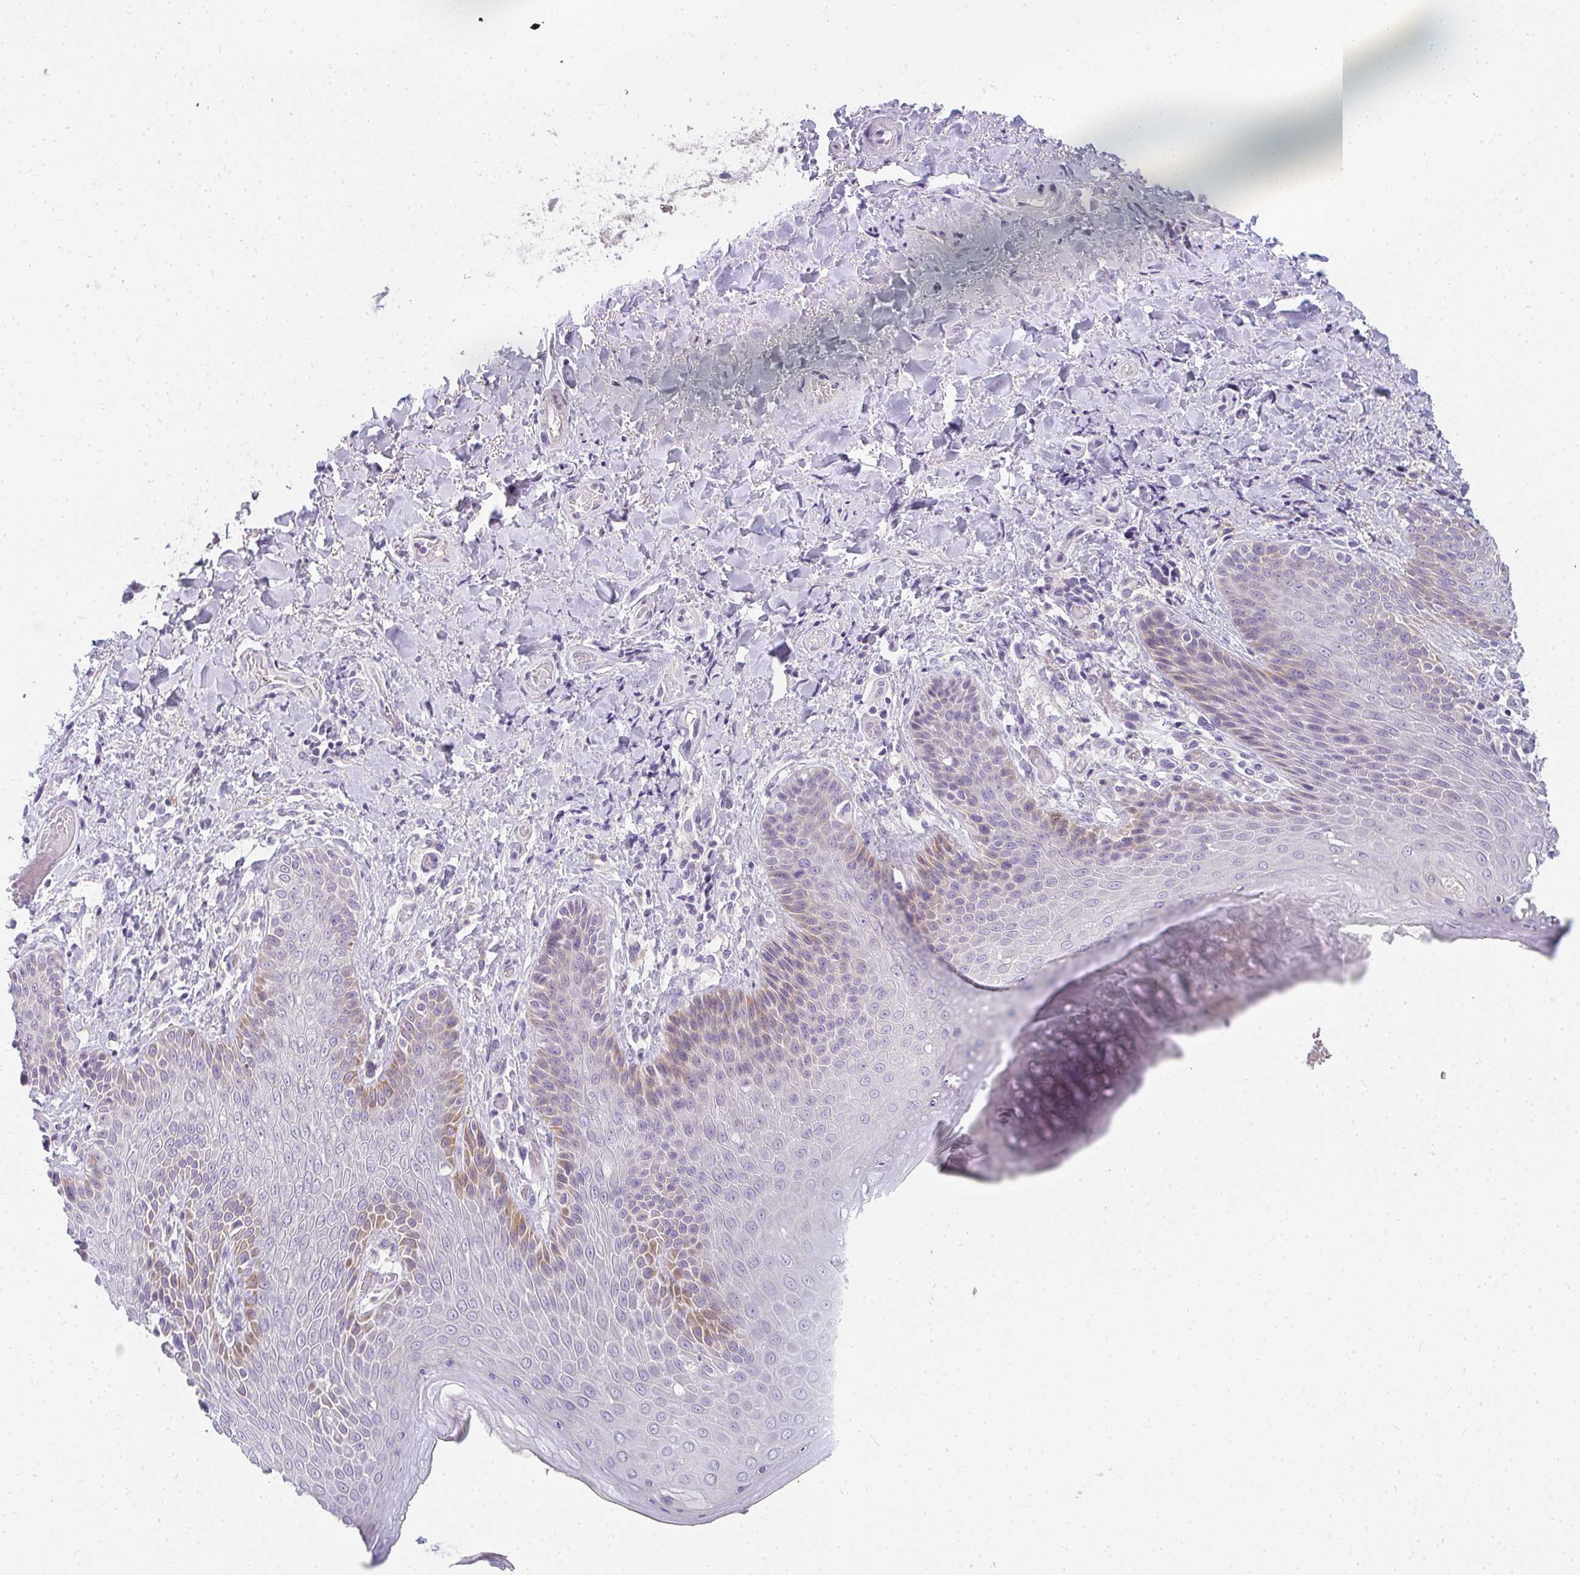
{"staining": {"intensity": "moderate", "quantity": "<25%", "location": "cytoplasmic/membranous"}, "tissue": "skin", "cell_type": "Epidermal cells", "image_type": "normal", "snomed": [{"axis": "morphology", "description": "Normal tissue, NOS"}, {"axis": "topography", "description": "Anal"}, {"axis": "topography", "description": "Peripheral nerve tissue"}], "caption": "High-power microscopy captured an immunohistochemistry histopathology image of normal skin, revealing moderate cytoplasmic/membranous expression in about <25% of epidermal cells.", "gene": "PPP1R3G", "patient": {"sex": "male", "age": 51}}